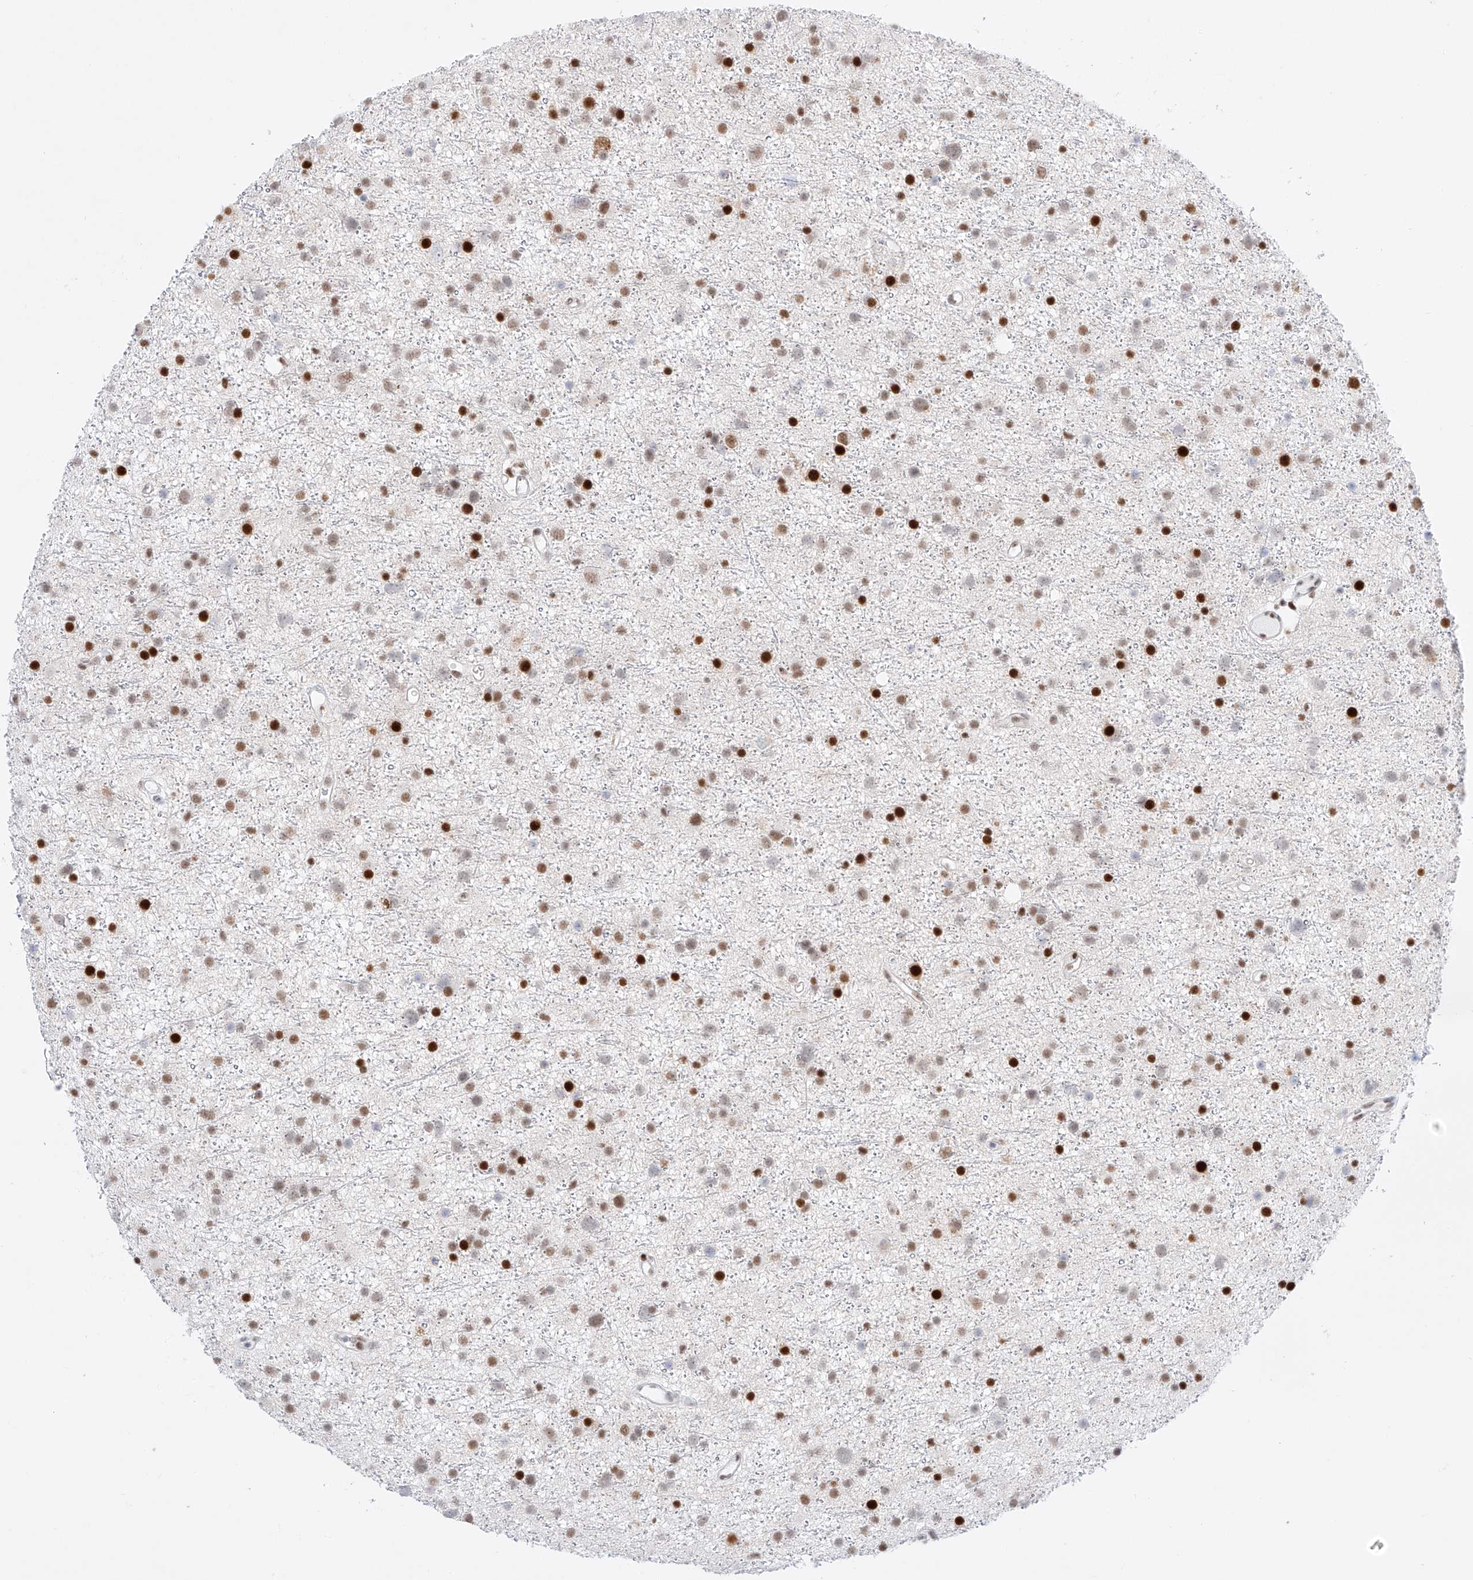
{"staining": {"intensity": "strong", "quantity": "25%-75%", "location": "nuclear"}, "tissue": "glioma", "cell_type": "Tumor cells", "image_type": "cancer", "snomed": [{"axis": "morphology", "description": "Glioma, malignant, Low grade"}, {"axis": "topography", "description": "Cerebral cortex"}], "caption": "This image displays glioma stained with immunohistochemistry to label a protein in brown. The nuclear of tumor cells show strong positivity for the protein. Nuclei are counter-stained blue.", "gene": "APIP", "patient": {"sex": "female", "age": 39}}